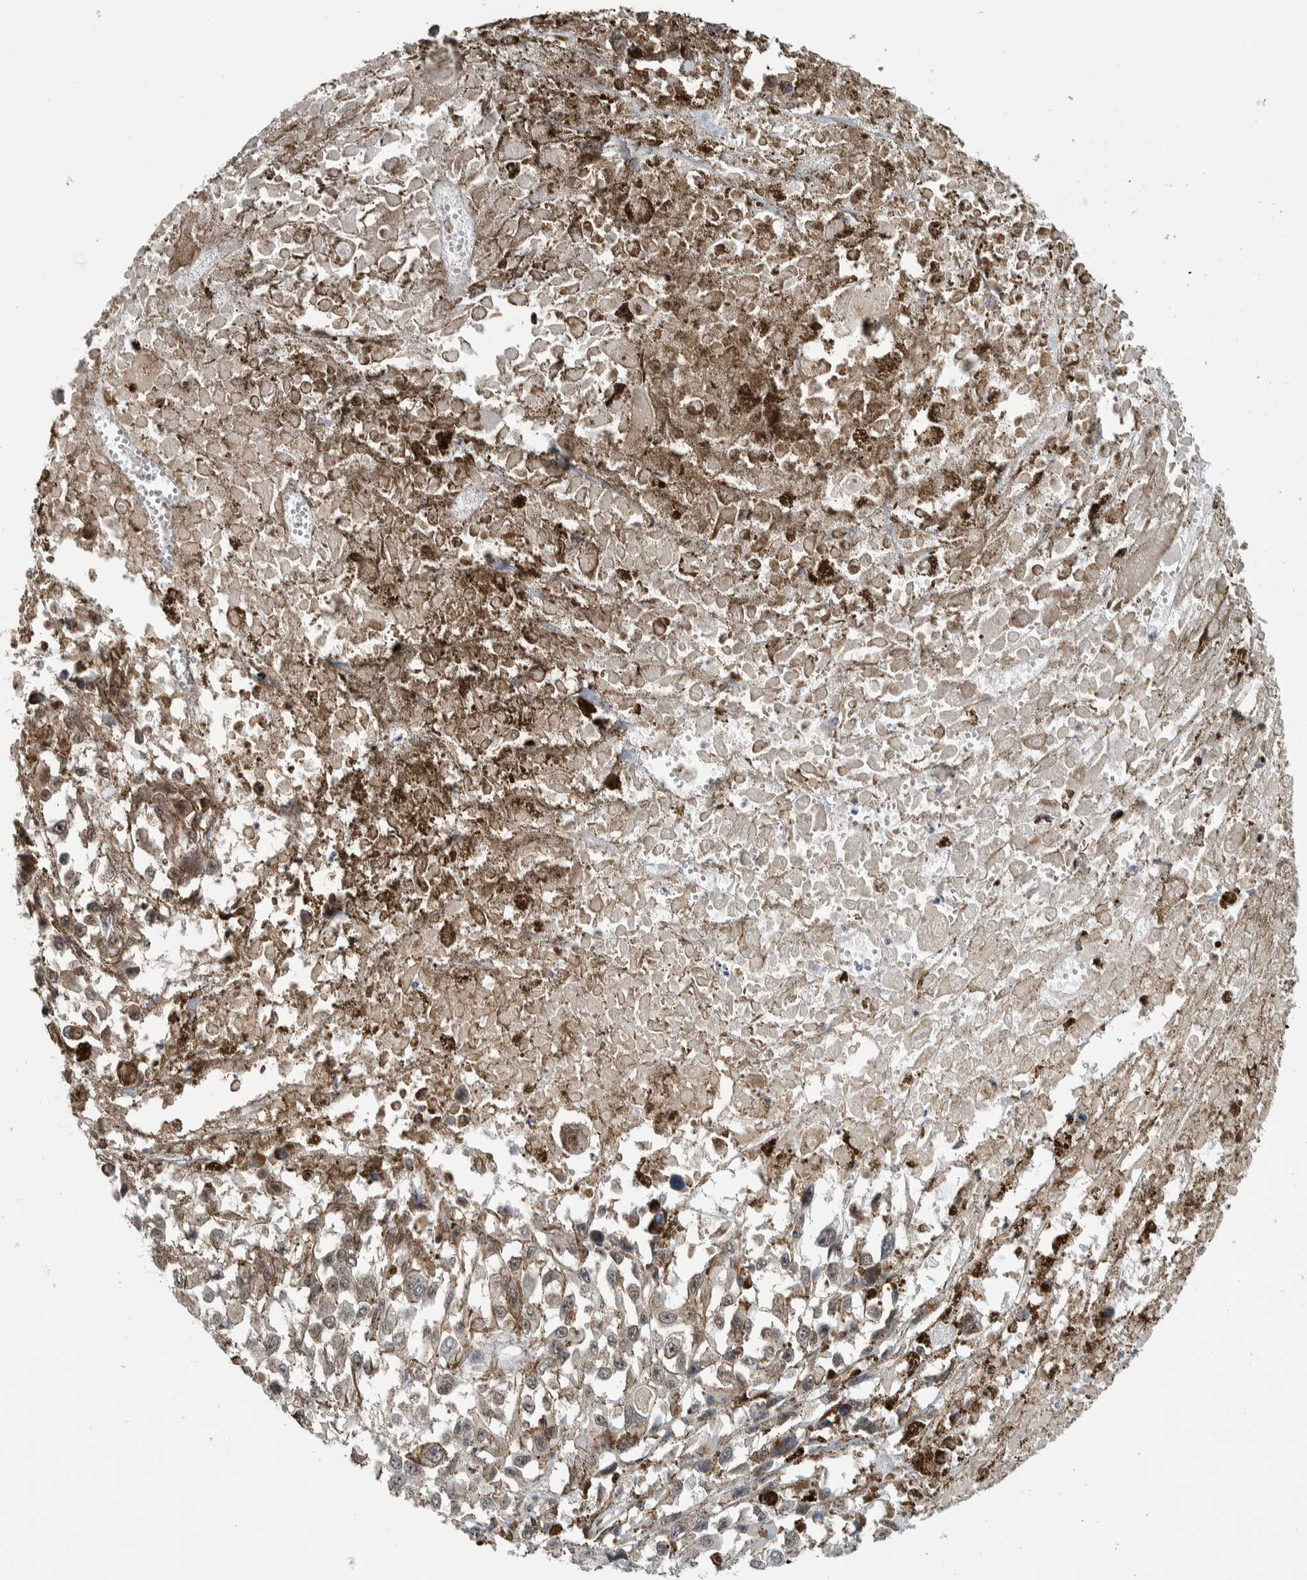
{"staining": {"intensity": "weak", "quantity": "25%-75%", "location": "cytoplasmic/membranous,nuclear"}, "tissue": "melanoma", "cell_type": "Tumor cells", "image_type": "cancer", "snomed": [{"axis": "morphology", "description": "Malignant melanoma, Metastatic site"}, {"axis": "topography", "description": "Lymph node"}], "caption": "Melanoma stained with immunohistochemistry shows weak cytoplasmic/membranous and nuclear positivity in approximately 25%-75% of tumor cells.", "gene": "ZMYND8", "patient": {"sex": "male", "age": 59}}